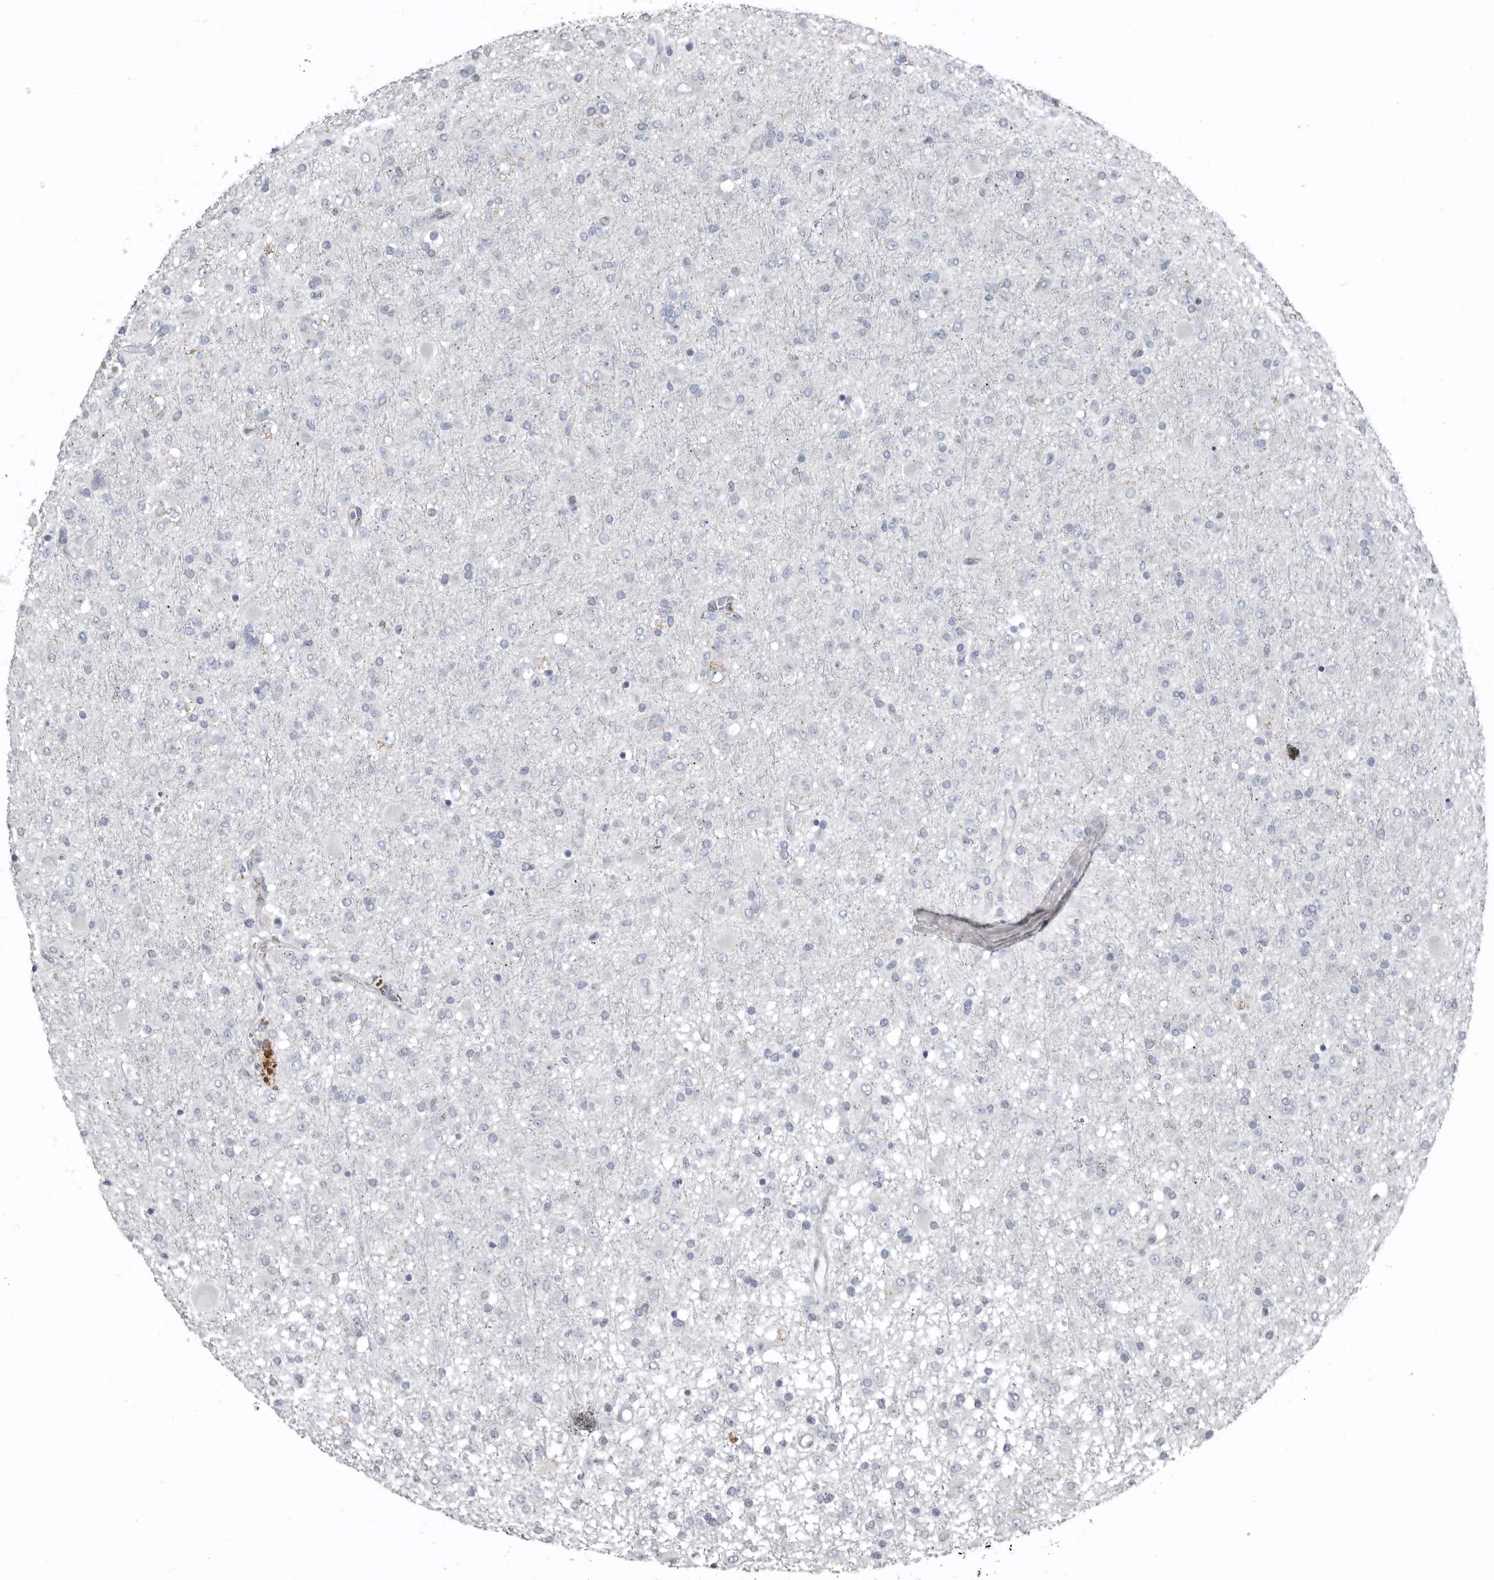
{"staining": {"intensity": "negative", "quantity": "none", "location": "none"}, "tissue": "glioma", "cell_type": "Tumor cells", "image_type": "cancer", "snomed": [{"axis": "morphology", "description": "Glioma, malignant, Low grade"}, {"axis": "topography", "description": "Brain"}], "caption": "A micrograph of human low-grade glioma (malignant) is negative for staining in tumor cells.", "gene": "ZNF114", "patient": {"sex": "male", "age": 65}}